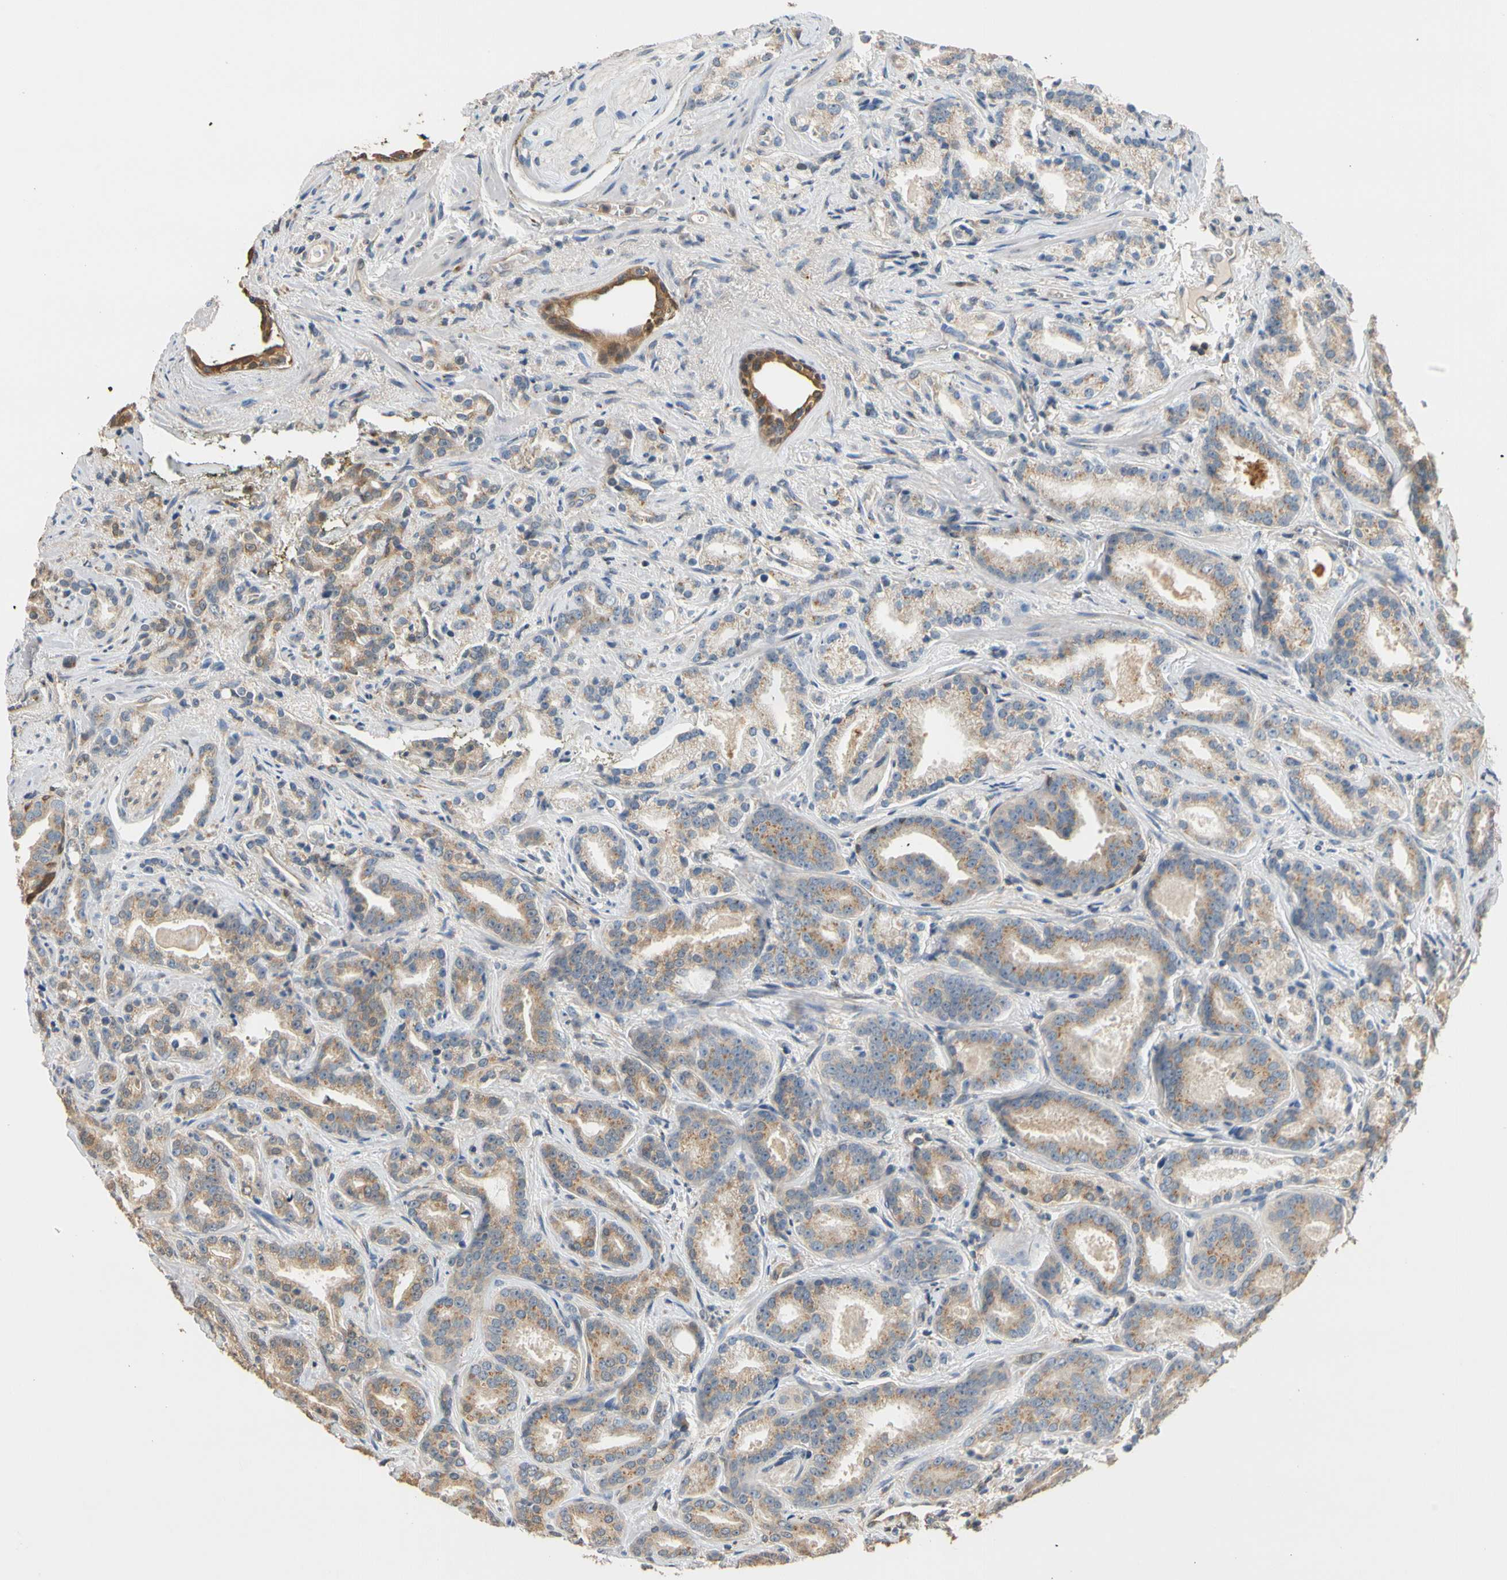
{"staining": {"intensity": "weak", "quantity": ">75%", "location": "cytoplasmic/membranous"}, "tissue": "prostate cancer", "cell_type": "Tumor cells", "image_type": "cancer", "snomed": [{"axis": "morphology", "description": "Adenocarcinoma, Low grade"}, {"axis": "topography", "description": "Prostate"}], "caption": "Low-grade adenocarcinoma (prostate) was stained to show a protein in brown. There is low levels of weak cytoplasmic/membranous staining in approximately >75% of tumor cells.", "gene": "GPSM2", "patient": {"sex": "male", "age": 63}}